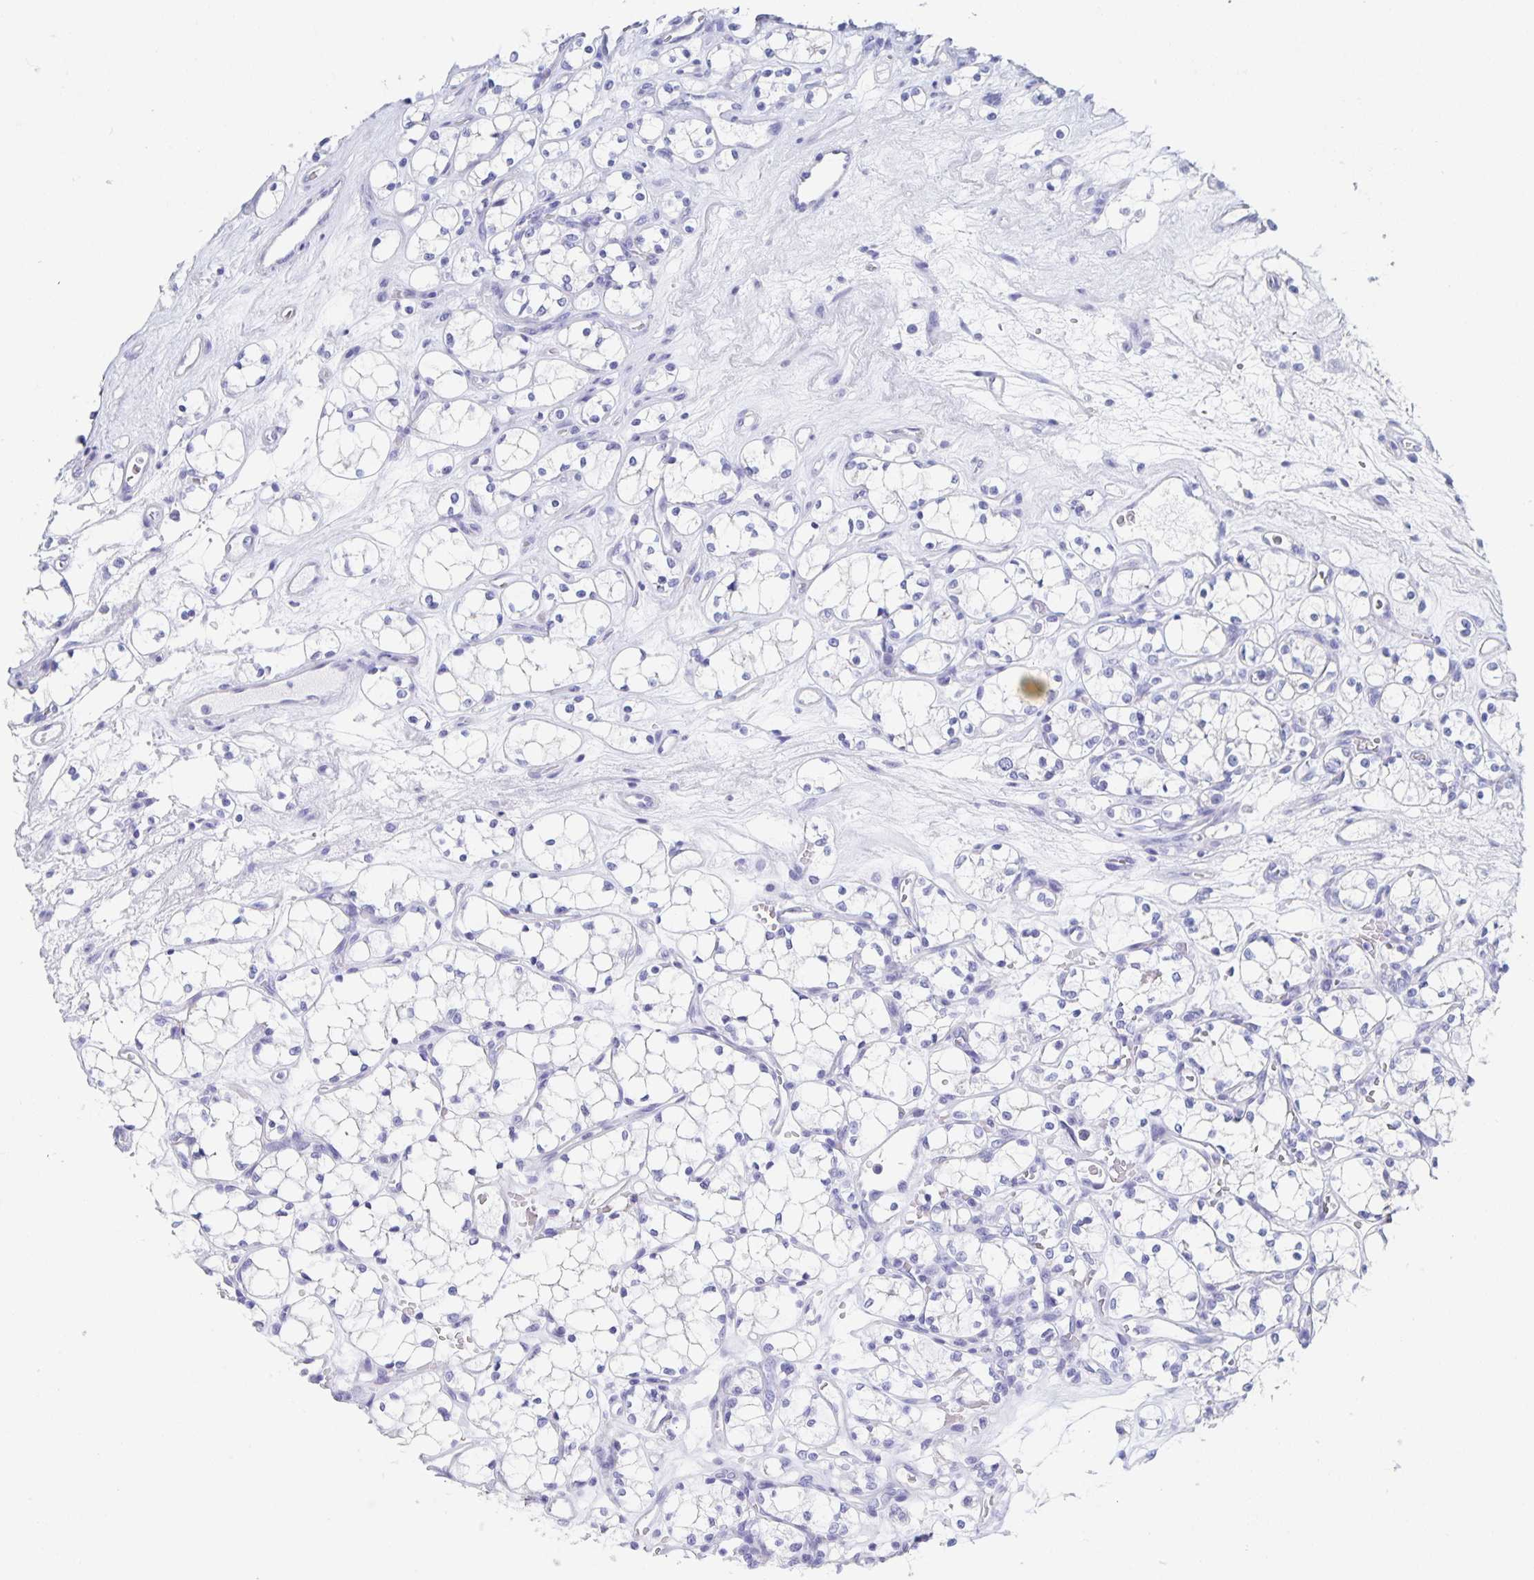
{"staining": {"intensity": "negative", "quantity": "none", "location": "none"}, "tissue": "renal cancer", "cell_type": "Tumor cells", "image_type": "cancer", "snomed": [{"axis": "morphology", "description": "Adenocarcinoma, NOS"}, {"axis": "topography", "description": "Kidney"}], "caption": "This is an immunohistochemistry histopathology image of renal cancer. There is no positivity in tumor cells.", "gene": "DMBT1", "patient": {"sex": "female", "age": 69}}